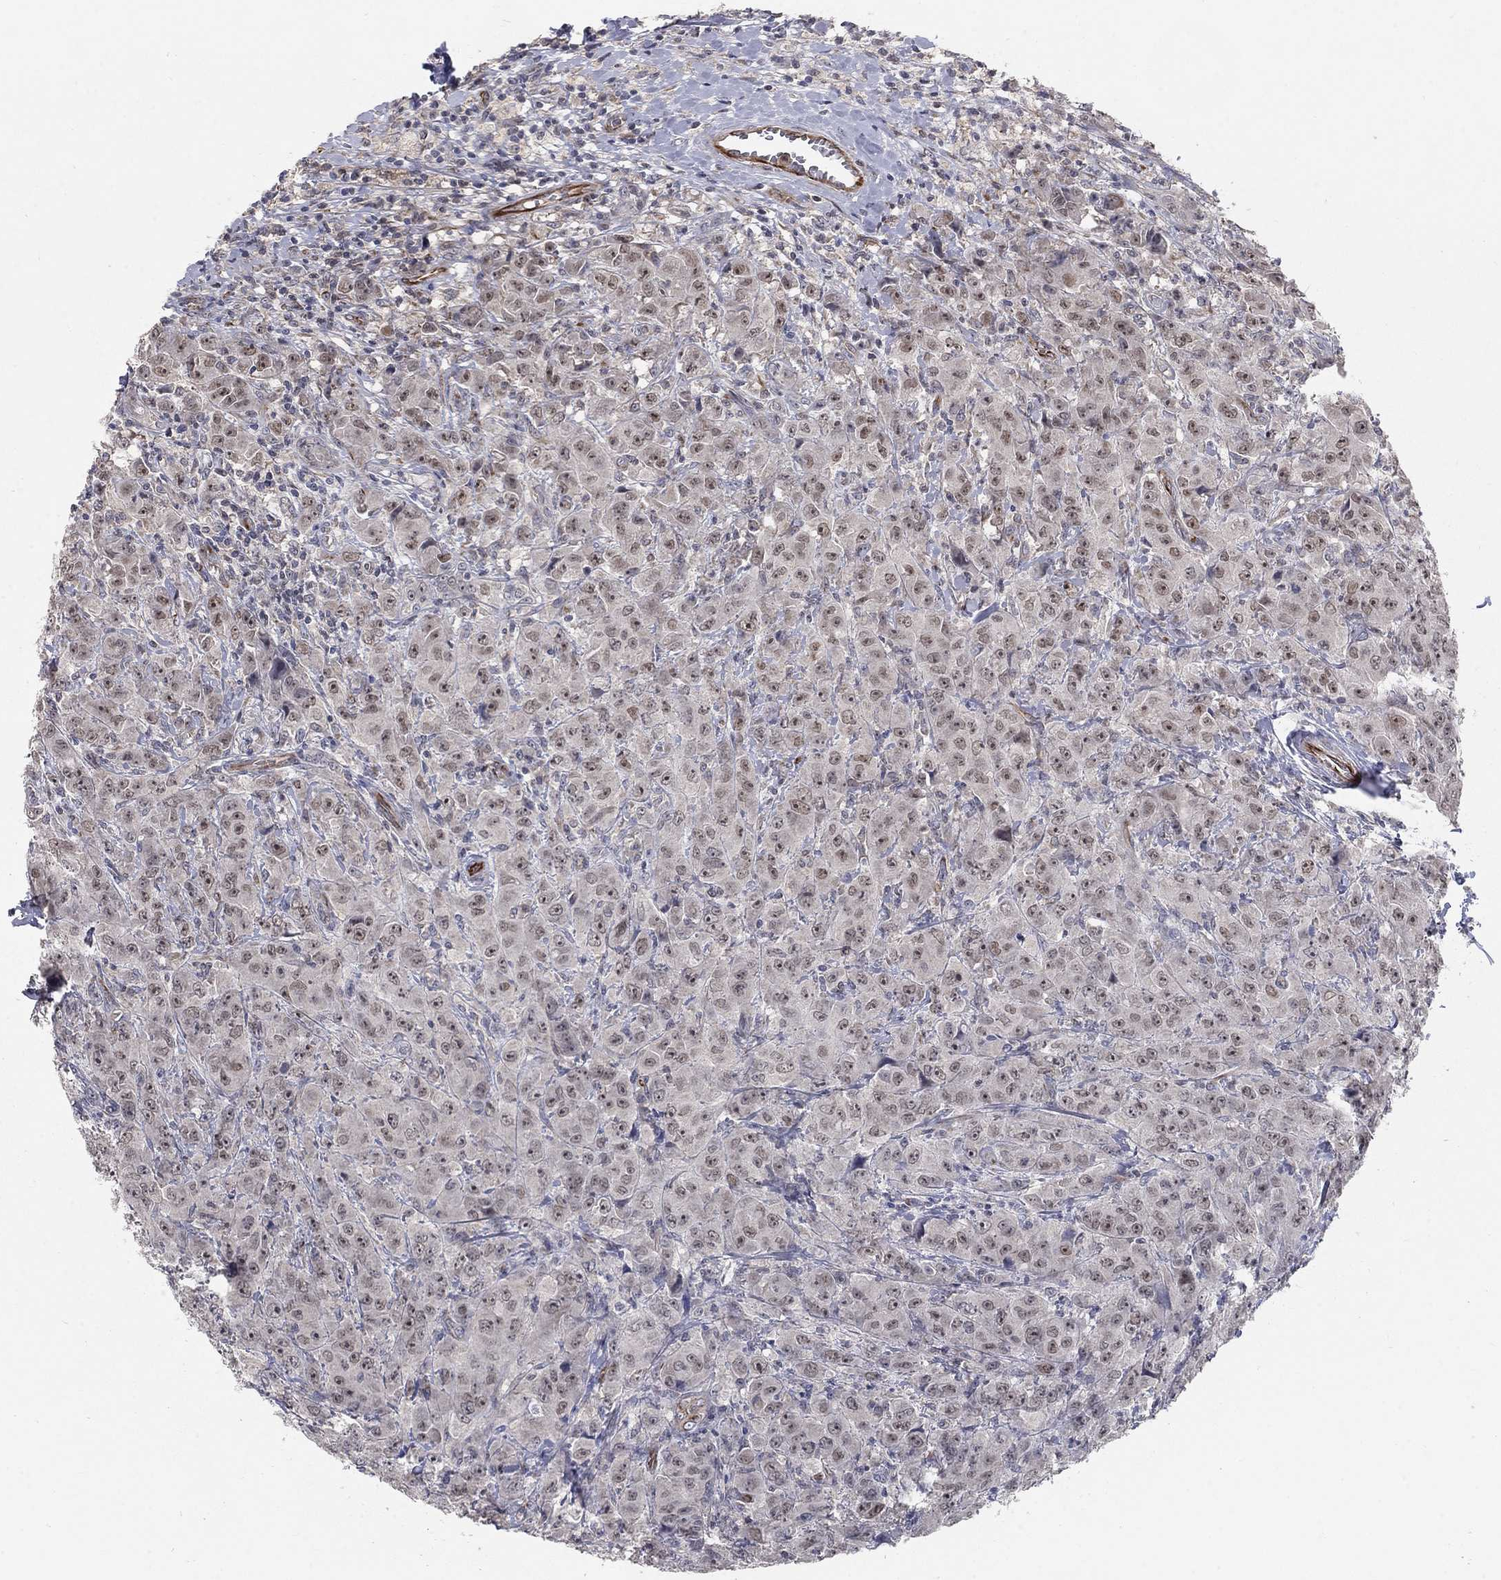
{"staining": {"intensity": "moderate", "quantity": "<25%", "location": "nuclear"}, "tissue": "breast cancer", "cell_type": "Tumor cells", "image_type": "cancer", "snomed": [{"axis": "morphology", "description": "Duct carcinoma"}, {"axis": "topography", "description": "Breast"}], "caption": "An immunohistochemistry image of tumor tissue is shown. Protein staining in brown labels moderate nuclear positivity in breast cancer within tumor cells.", "gene": "MSRA", "patient": {"sex": "female", "age": 43}}